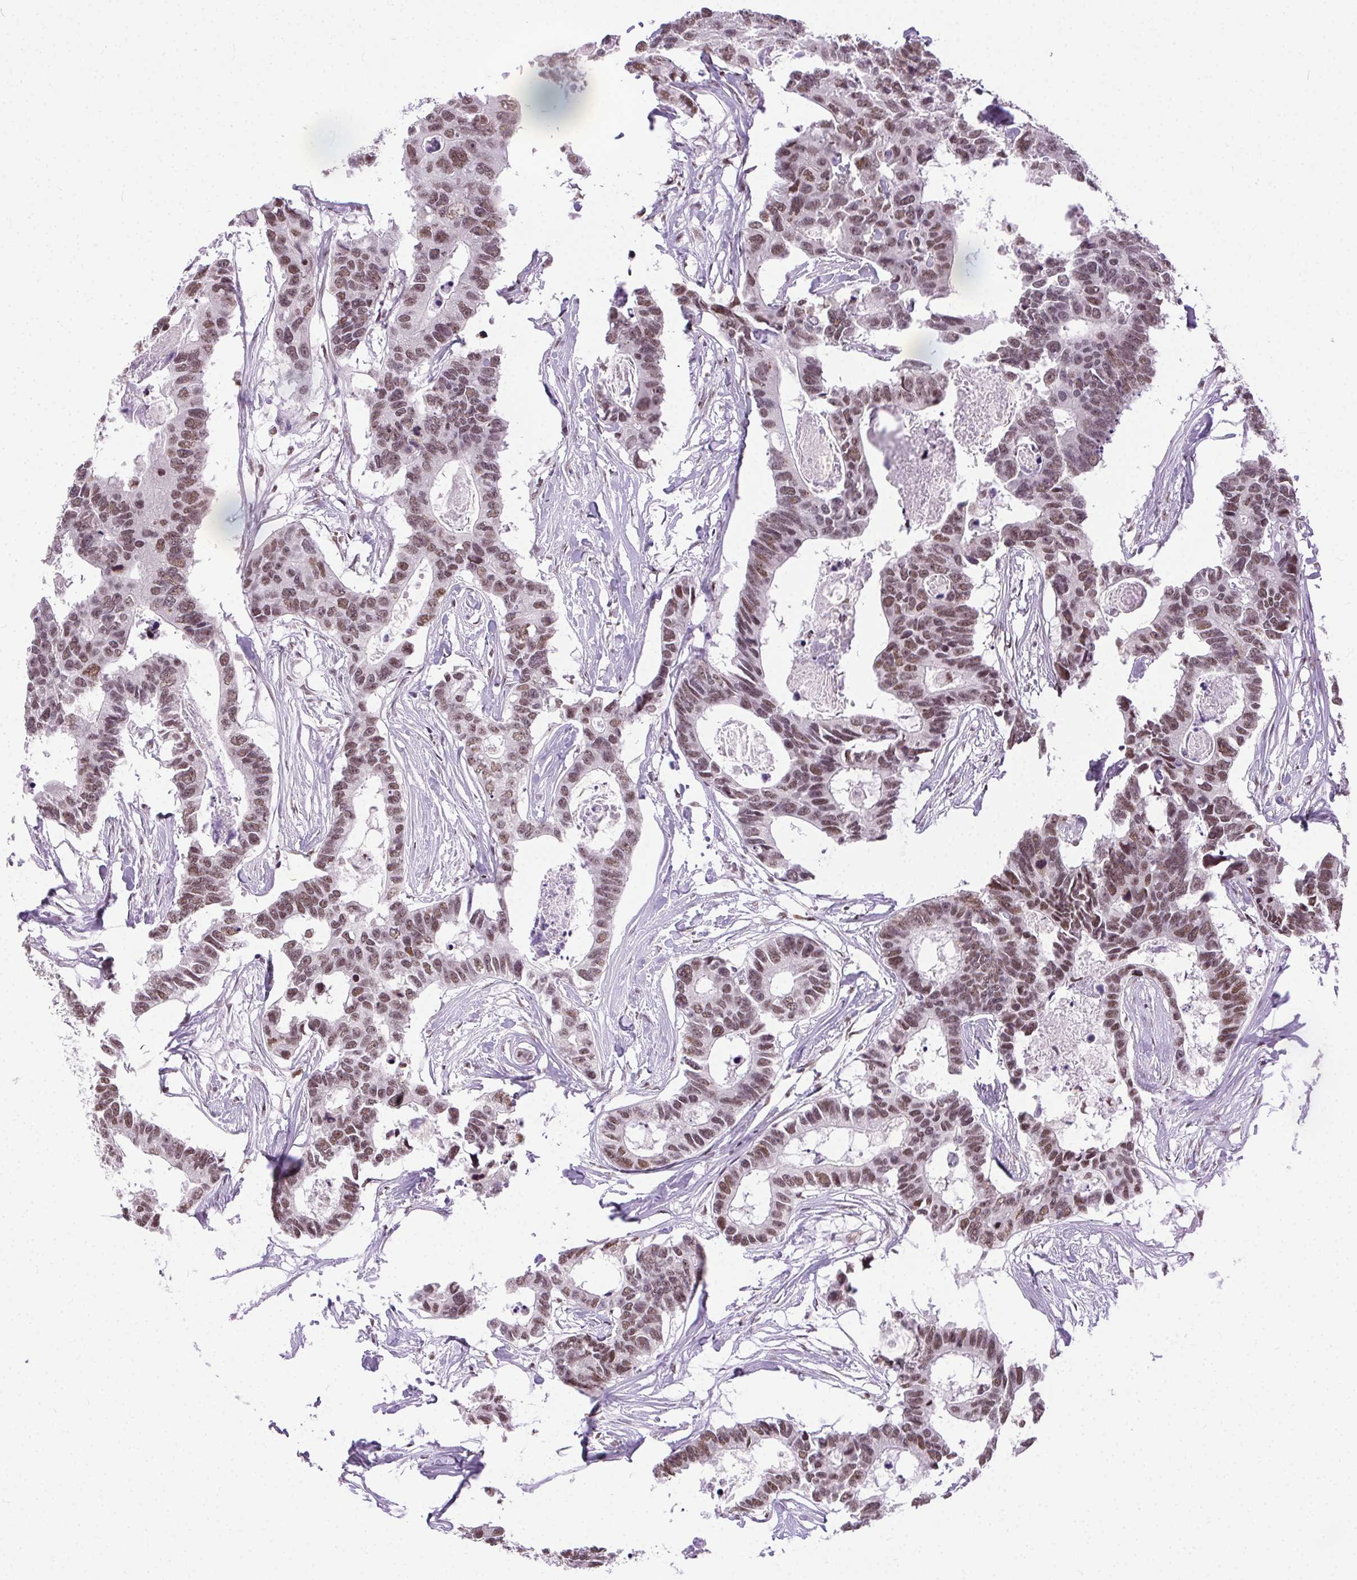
{"staining": {"intensity": "weak", "quantity": ">75%", "location": "nuclear"}, "tissue": "colorectal cancer", "cell_type": "Tumor cells", "image_type": "cancer", "snomed": [{"axis": "morphology", "description": "Adenocarcinoma, NOS"}, {"axis": "topography", "description": "Rectum"}], "caption": "Immunohistochemistry (IHC) (DAB) staining of human colorectal adenocarcinoma demonstrates weak nuclear protein expression in approximately >75% of tumor cells.", "gene": "TRA2B", "patient": {"sex": "male", "age": 57}}